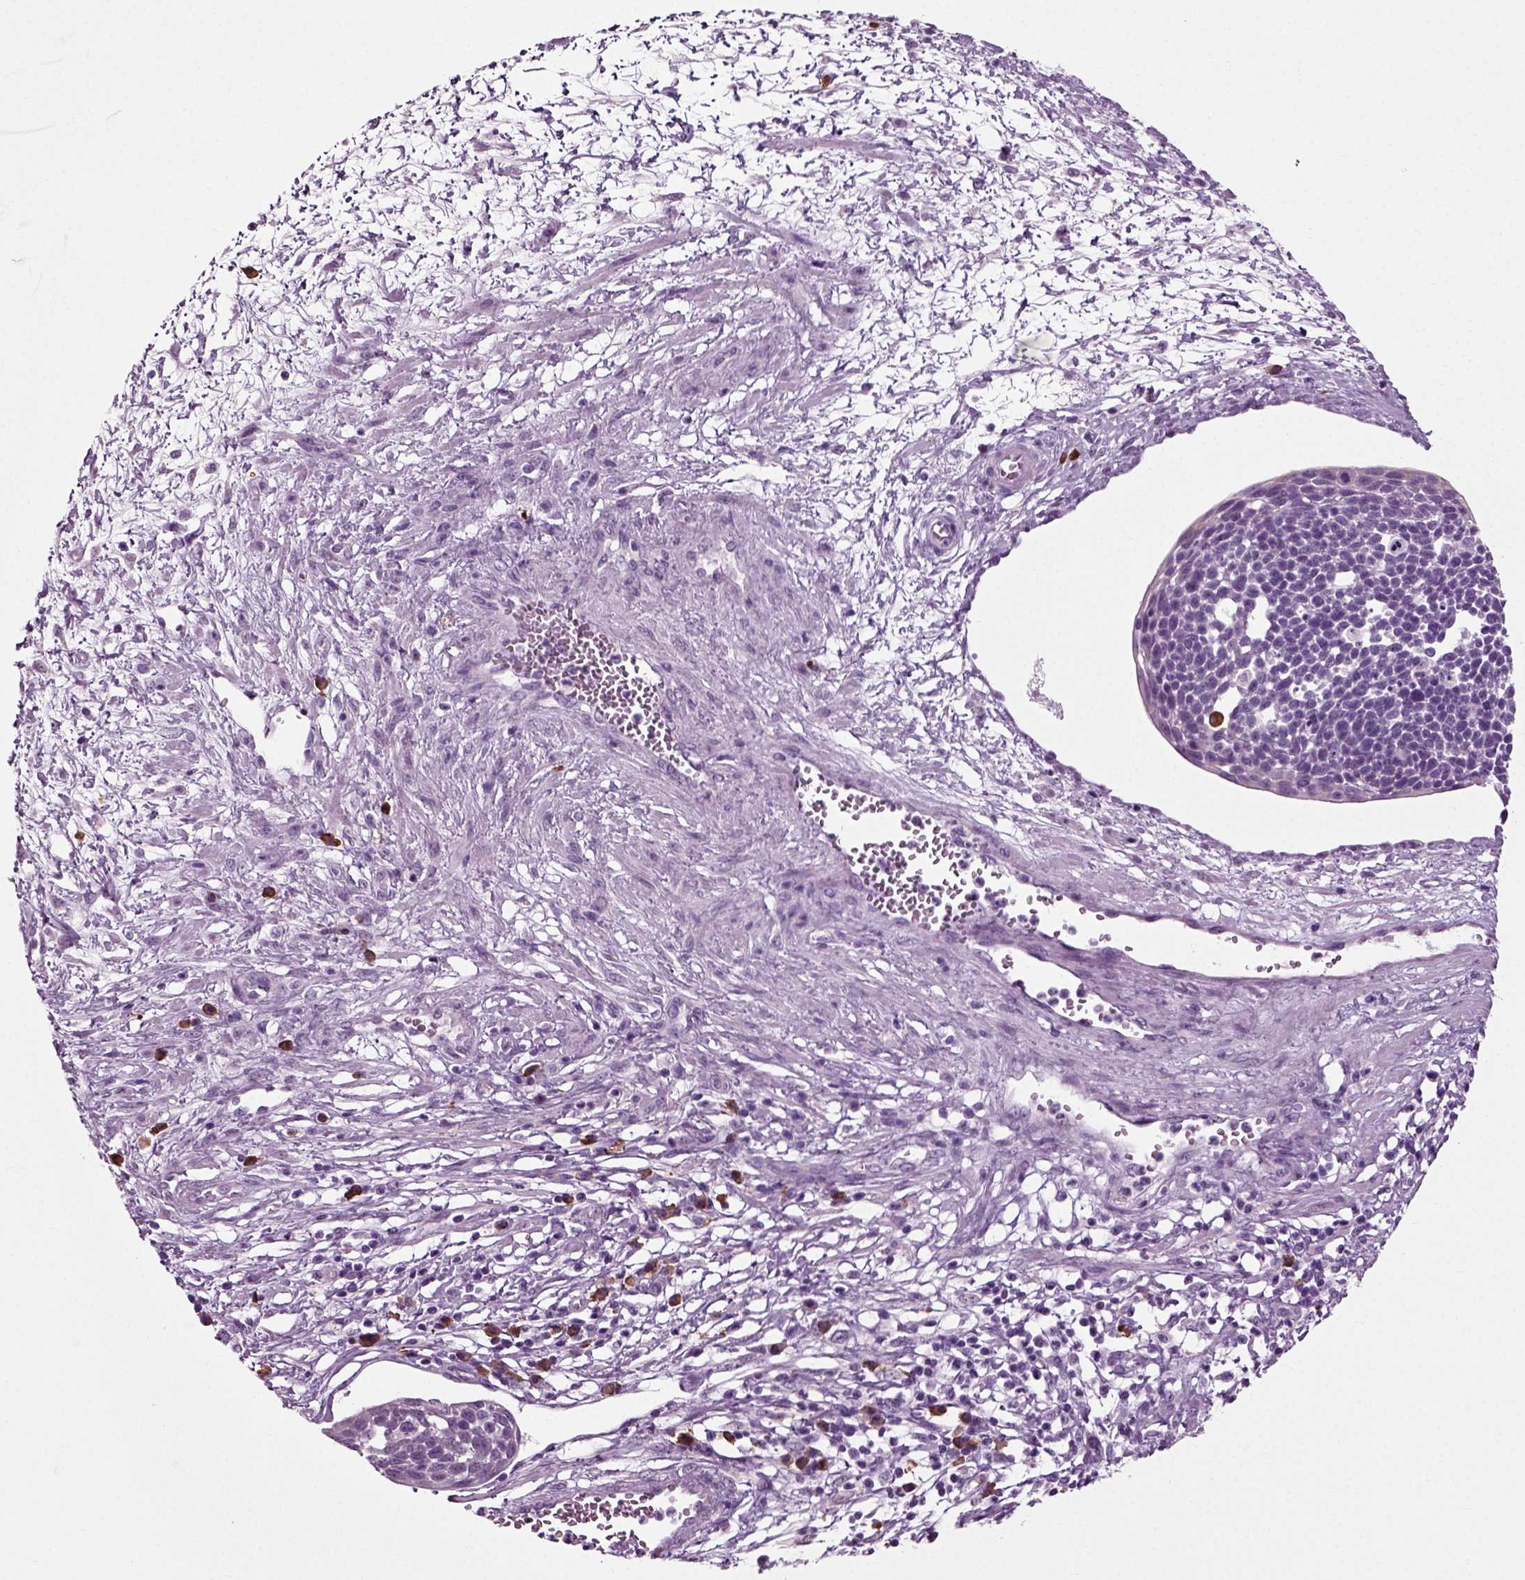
{"staining": {"intensity": "negative", "quantity": "none", "location": "none"}, "tissue": "cervical cancer", "cell_type": "Tumor cells", "image_type": "cancer", "snomed": [{"axis": "morphology", "description": "Squamous cell carcinoma, NOS"}, {"axis": "topography", "description": "Cervix"}], "caption": "Immunohistochemical staining of human cervical cancer (squamous cell carcinoma) exhibits no significant staining in tumor cells. (DAB immunohistochemistry, high magnification).", "gene": "SLC26A8", "patient": {"sex": "female", "age": 34}}